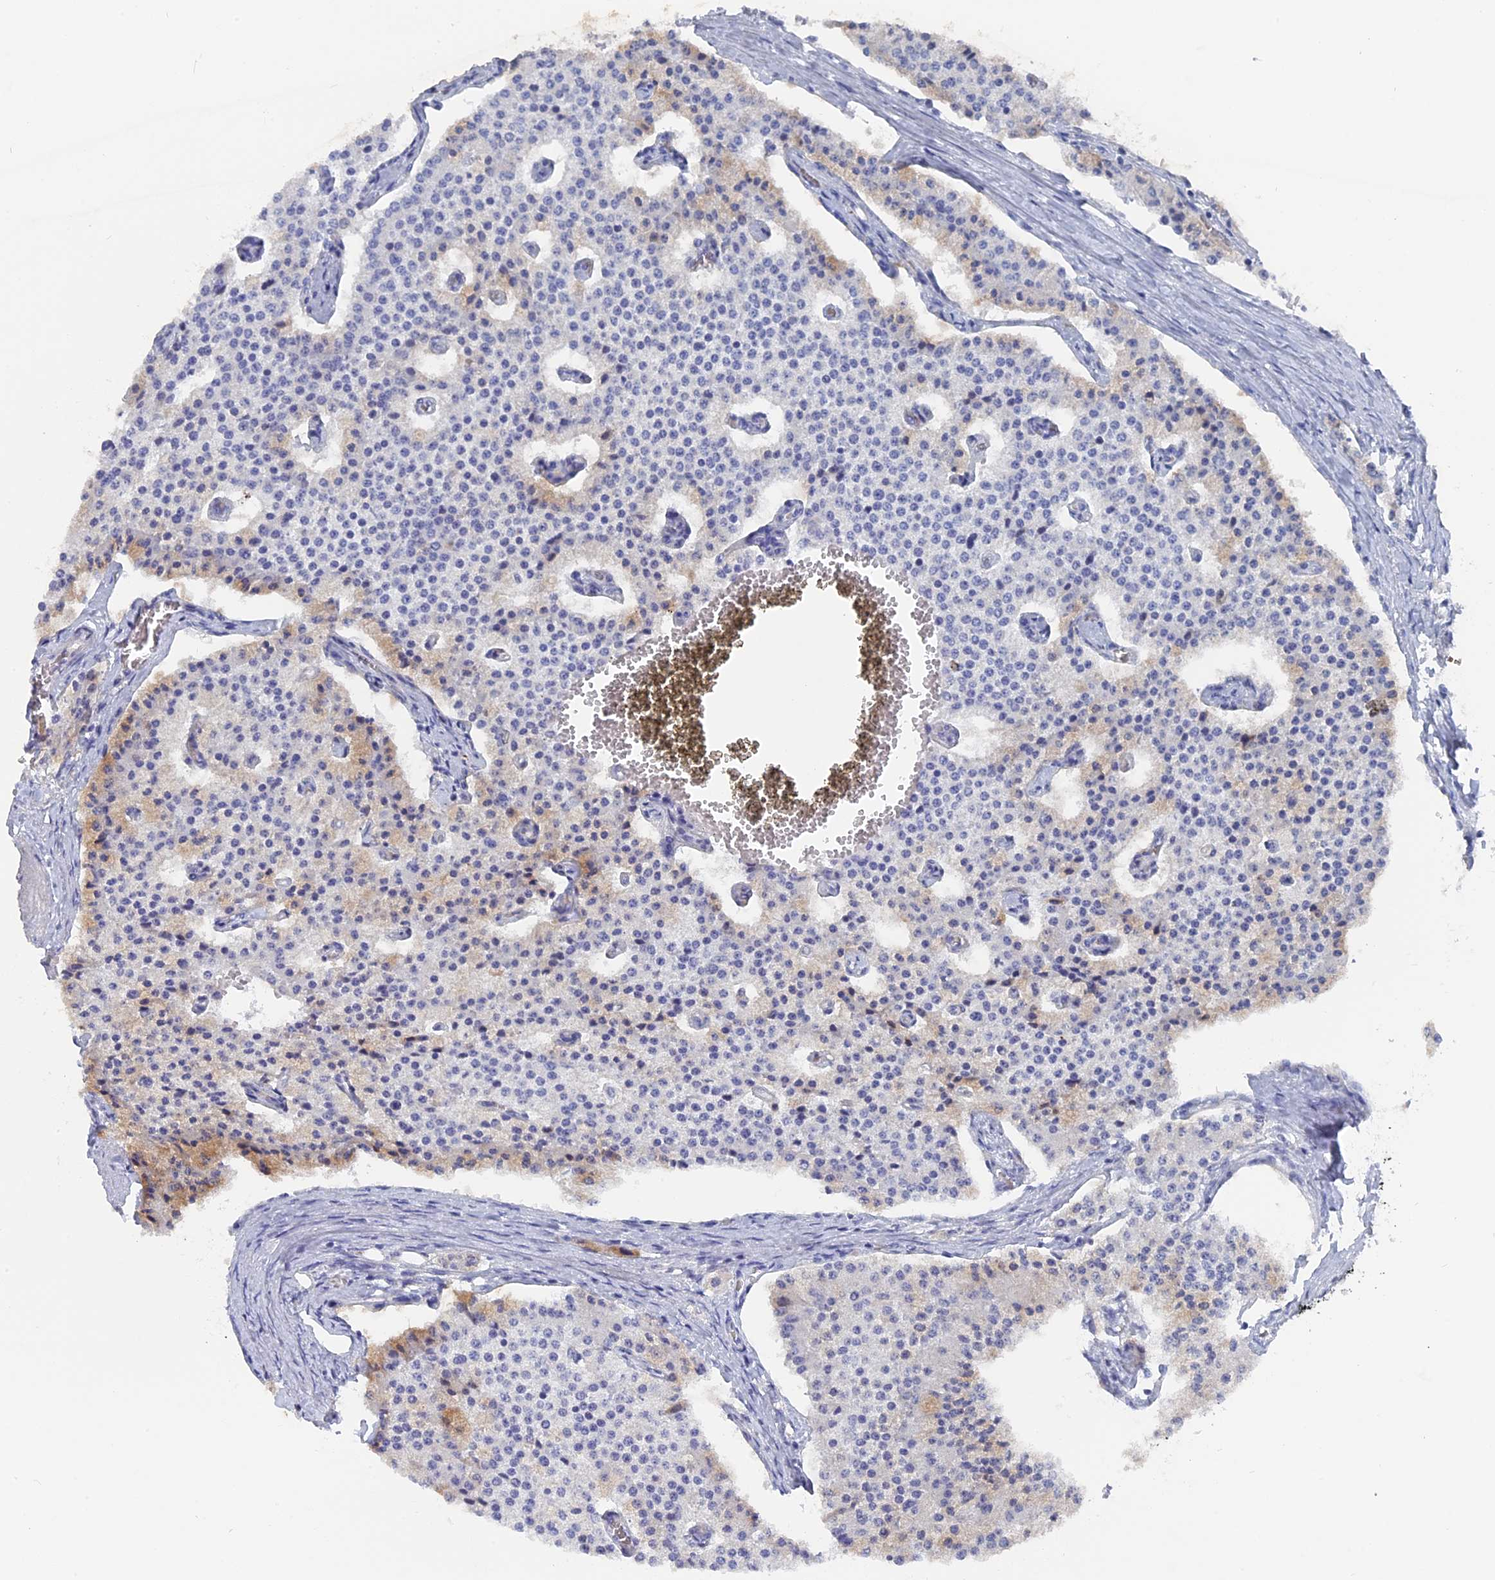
{"staining": {"intensity": "negative", "quantity": "none", "location": "none"}, "tissue": "carcinoid", "cell_type": "Tumor cells", "image_type": "cancer", "snomed": [{"axis": "morphology", "description": "Carcinoid, malignant, NOS"}, {"axis": "topography", "description": "Colon"}], "caption": "Malignant carcinoid stained for a protein using IHC reveals no staining tumor cells.", "gene": "BRD2", "patient": {"sex": "female", "age": 52}}